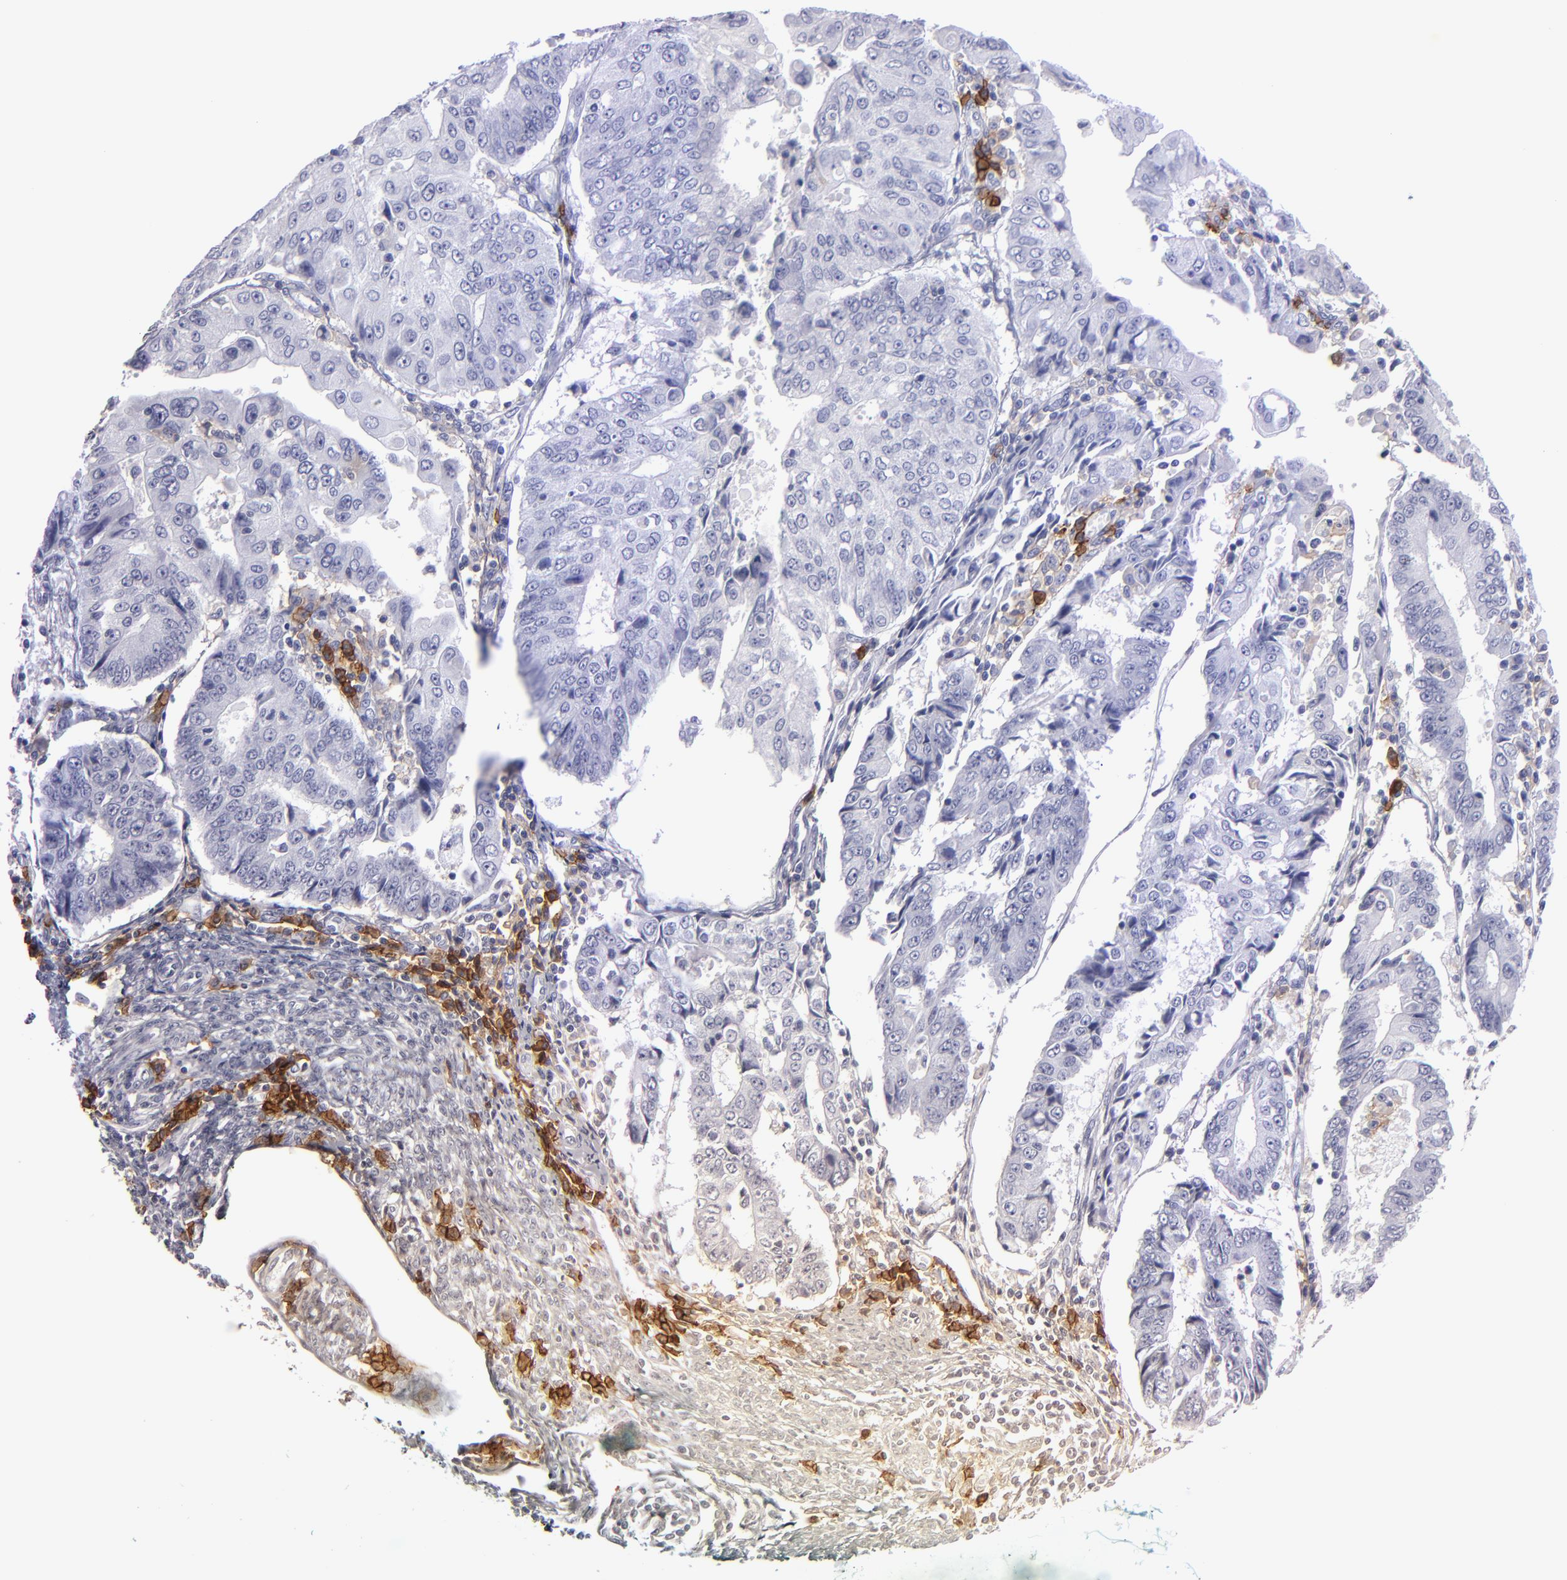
{"staining": {"intensity": "negative", "quantity": "none", "location": "none"}, "tissue": "endometrial cancer", "cell_type": "Tumor cells", "image_type": "cancer", "snomed": [{"axis": "morphology", "description": "Adenocarcinoma, NOS"}, {"axis": "topography", "description": "Endometrium"}], "caption": "Protein analysis of endometrial cancer exhibits no significant positivity in tumor cells.", "gene": "CD38", "patient": {"sex": "female", "age": 75}}